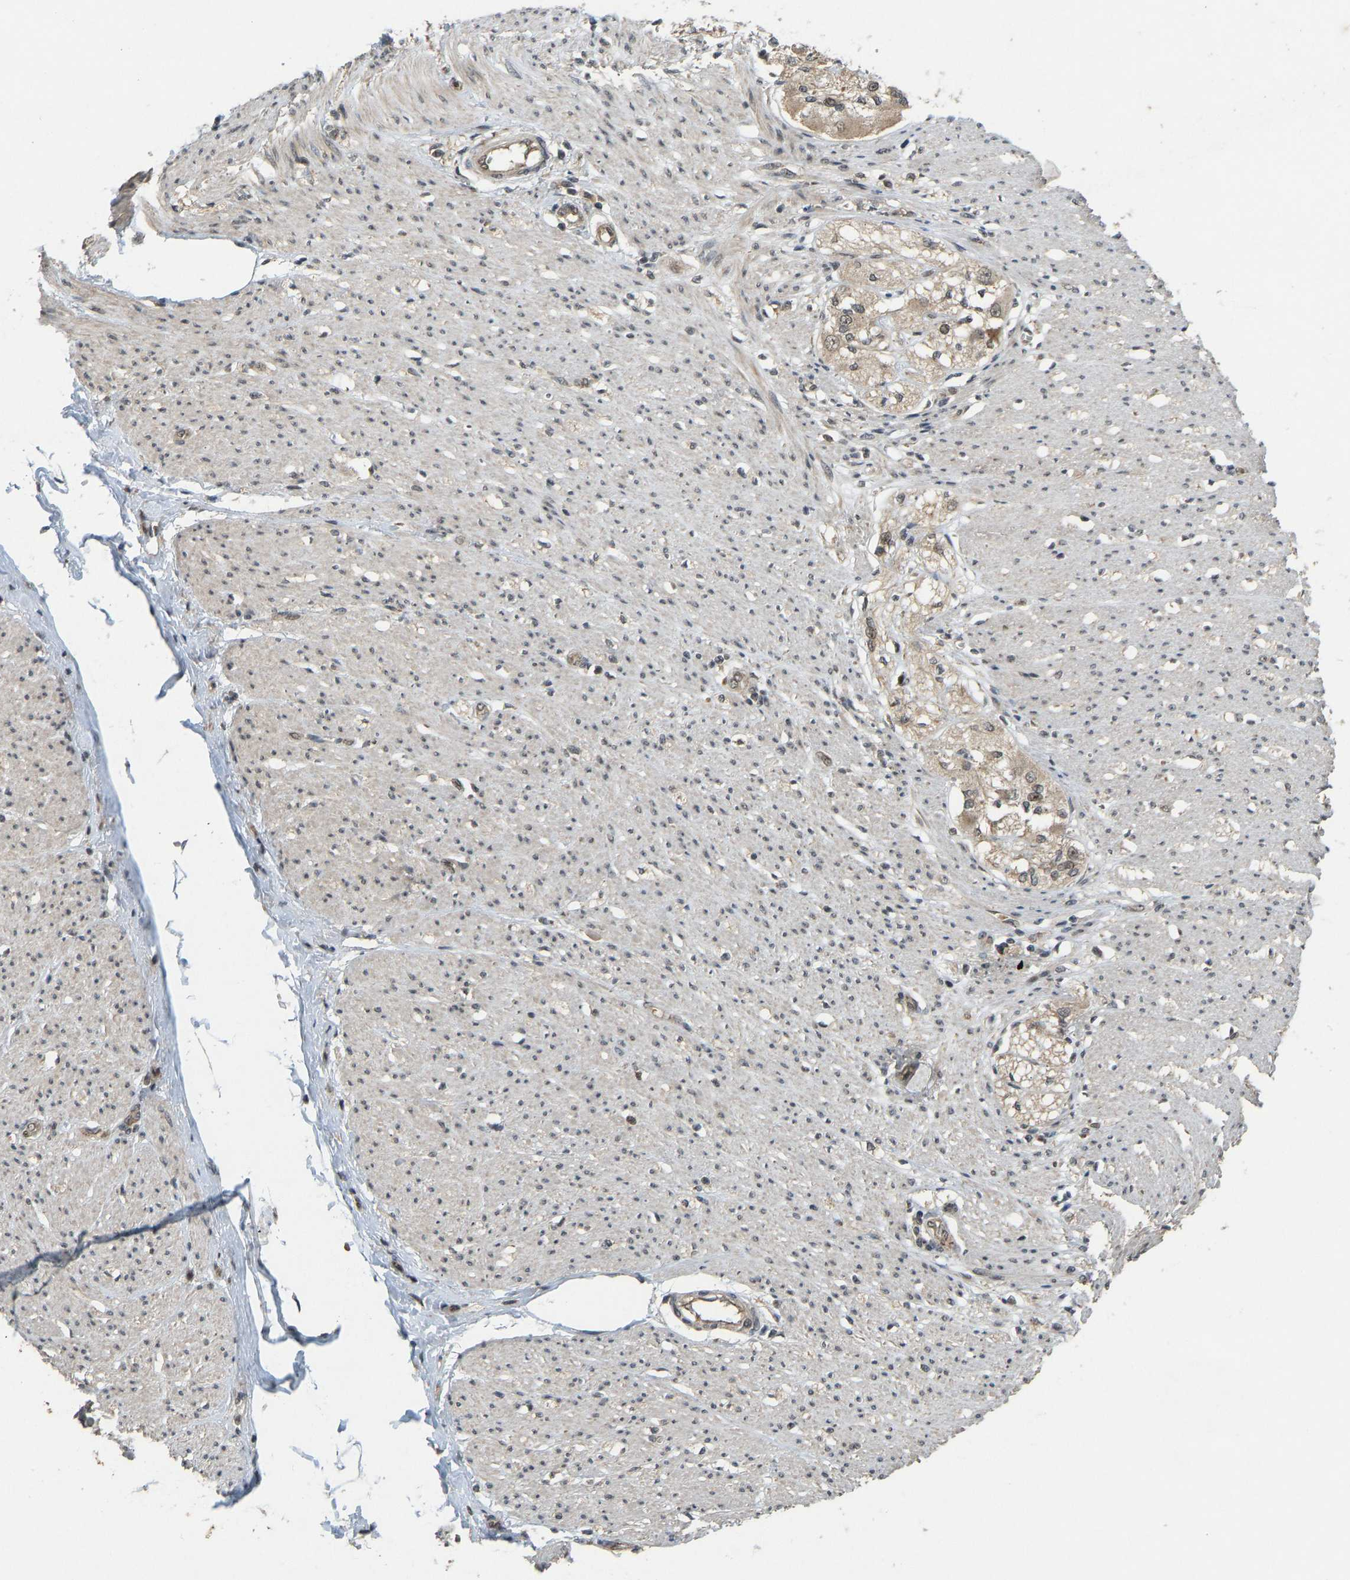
{"staining": {"intensity": "moderate", "quantity": ">75%", "location": "cytoplasmic/membranous"}, "tissue": "adipose tissue", "cell_type": "Adipocytes", "image_type": "normal", "snomed": [{"axis": "morphology", "description": "Normal tissue, NOS"}, {"axis": "morphology", "description": "Adenocarcinoma, NOS"}, {"axis": "topography", "description": "Colon"}, {"axis": "topography", "description": "Peripheral nerve tissue"}], "caption": "Immunohistochemistry of normal adipose tissue reveals medium levels of moderate cytoplasmic/membranous staining in about >75% of adipocytes.", "gene": "ACADS", "patient": {"sex": "male", "age": 14}}